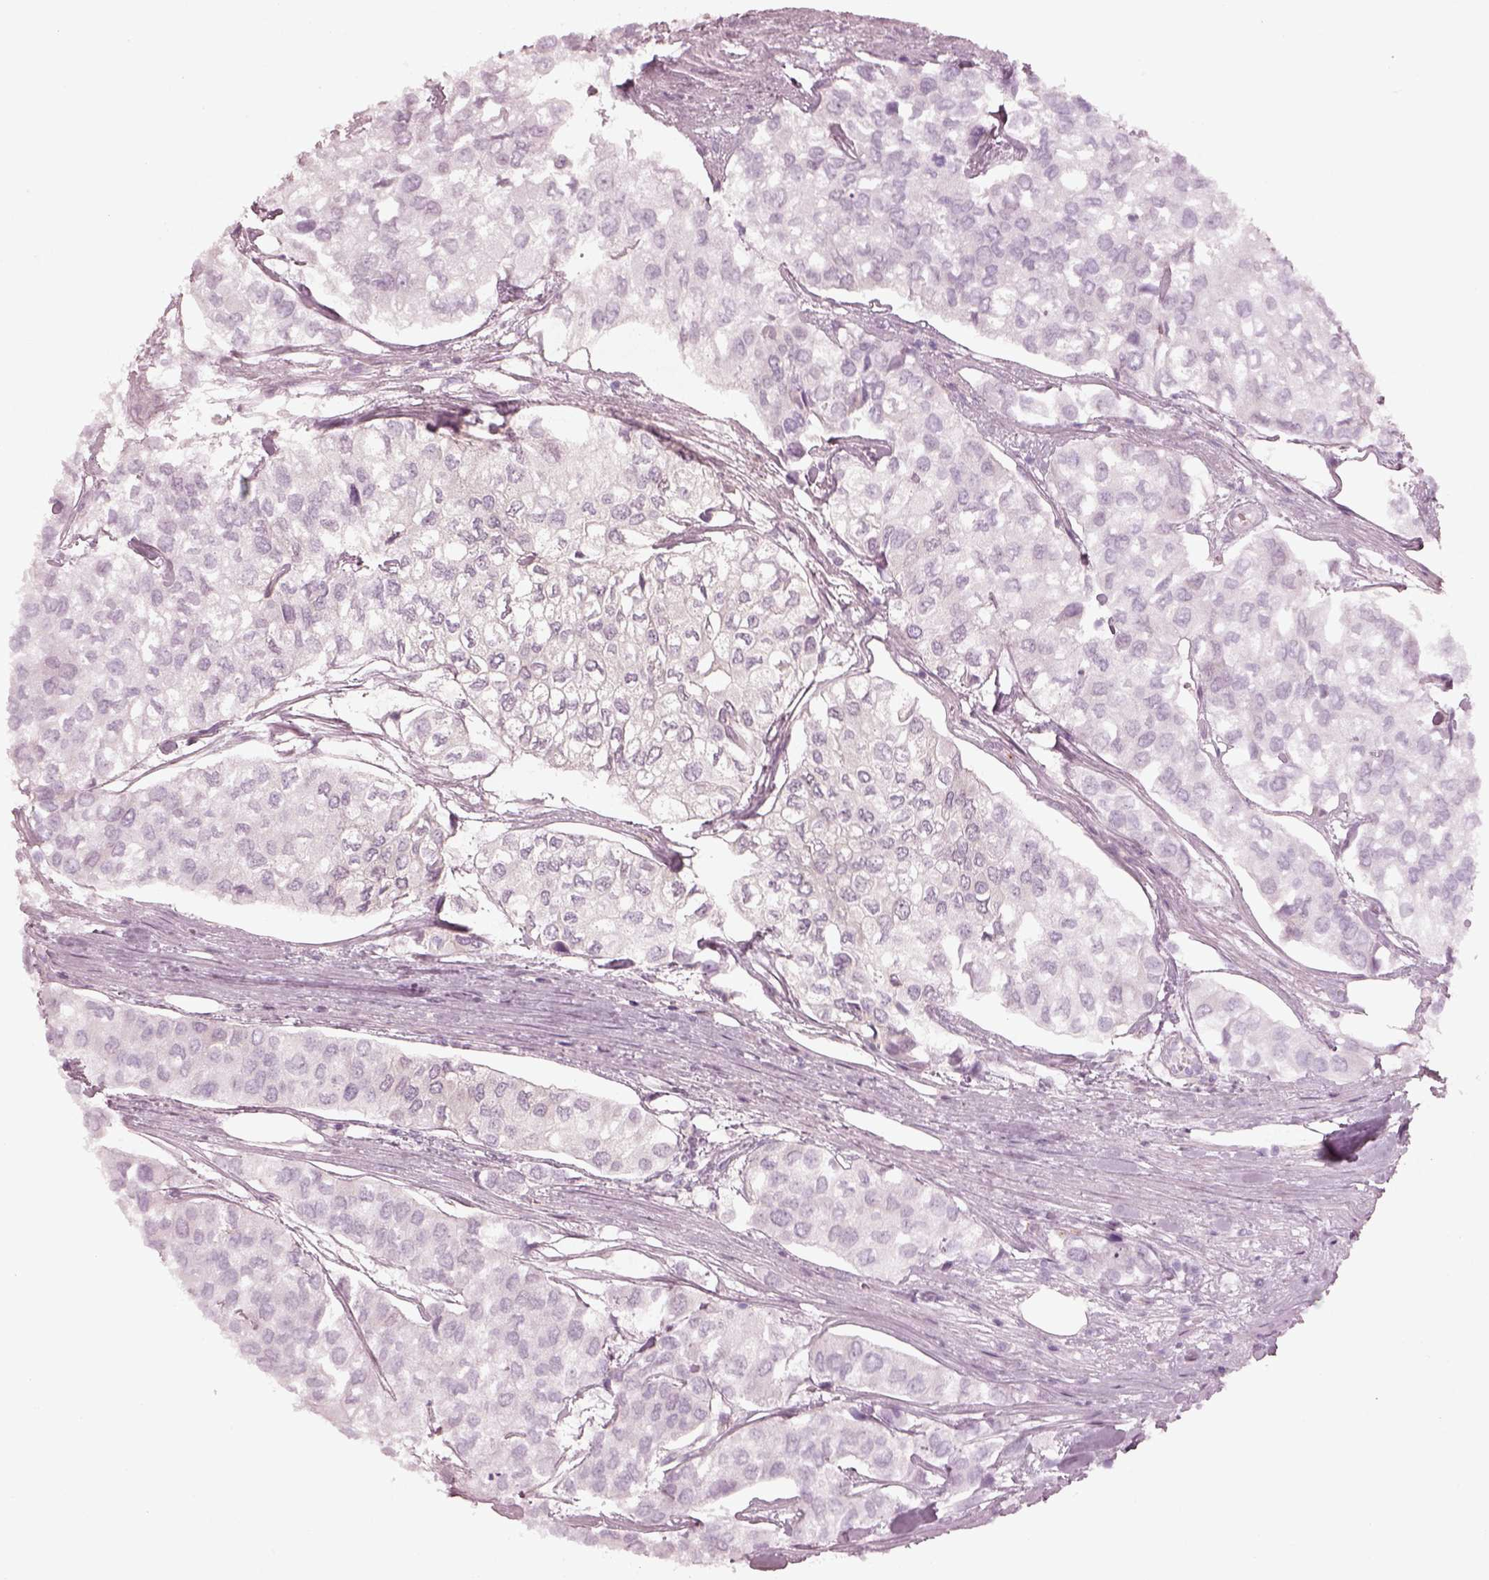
{"staining": {"intensity": "negative", "quantity": "none", "location": "none"}, "tissue": "urothelial cancer", "cell_type": "Tumor cells", "image_type": "cancer", "snomed": [{"axis": "morphology", "description": "Urothelial carcinoma, High grade"}, {"axis": "topography", "description": "Urinary bladder"}], "caption": "The immunohistochemistry (IHC) image has no significant expression in tumor cells of urothelial cancer tissue. (IHC, brightfield microscopy, high magnification).", "gene": "SPATA6L", "patient": {"sex": "male", "age": 73}}